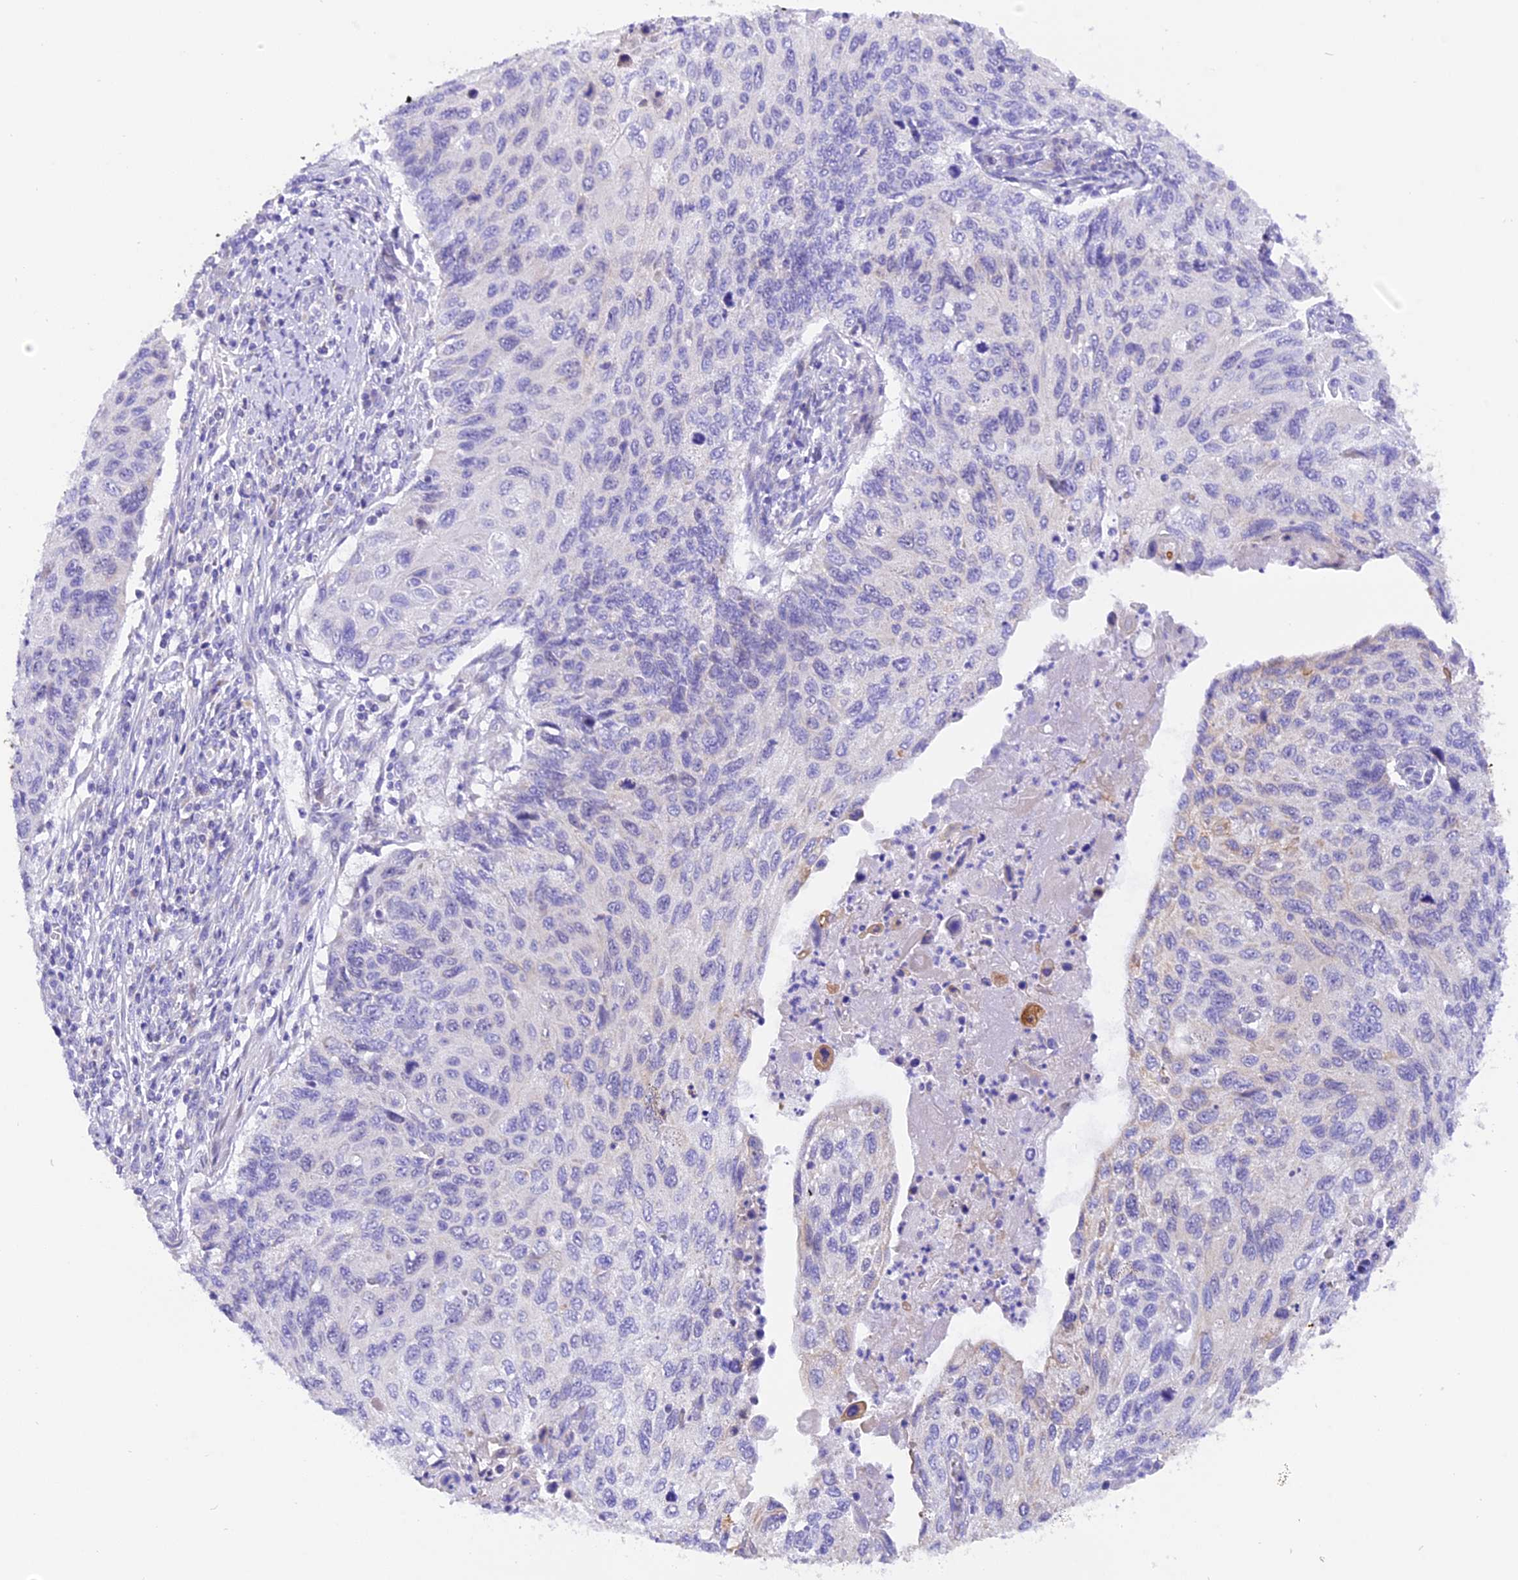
{"staining": {"intensity": "negative", "quantity": "none", "location": "none"}, "tissue": "cervical cancer", "cell_type": "Tumor cells", "image_type": "cancer", "snomed": [{"axis": "morphology", "description": "Squamous cell carcinoma, NOS"}, {"axis": "topography", "description": "Cervix"}], "caption": "Cervical cancer was stained to show a protein in brown. There is no significant staining in tumor cells. Brightfield microscopy of immunohistochemistry (IHC) stained with DAB (3,3'-diaminobenzidine) (brown) and hematoxylin (blue), captured at high magnification.", "gene": "PKIA", "patient": {"sex": "female", "age": 70}}